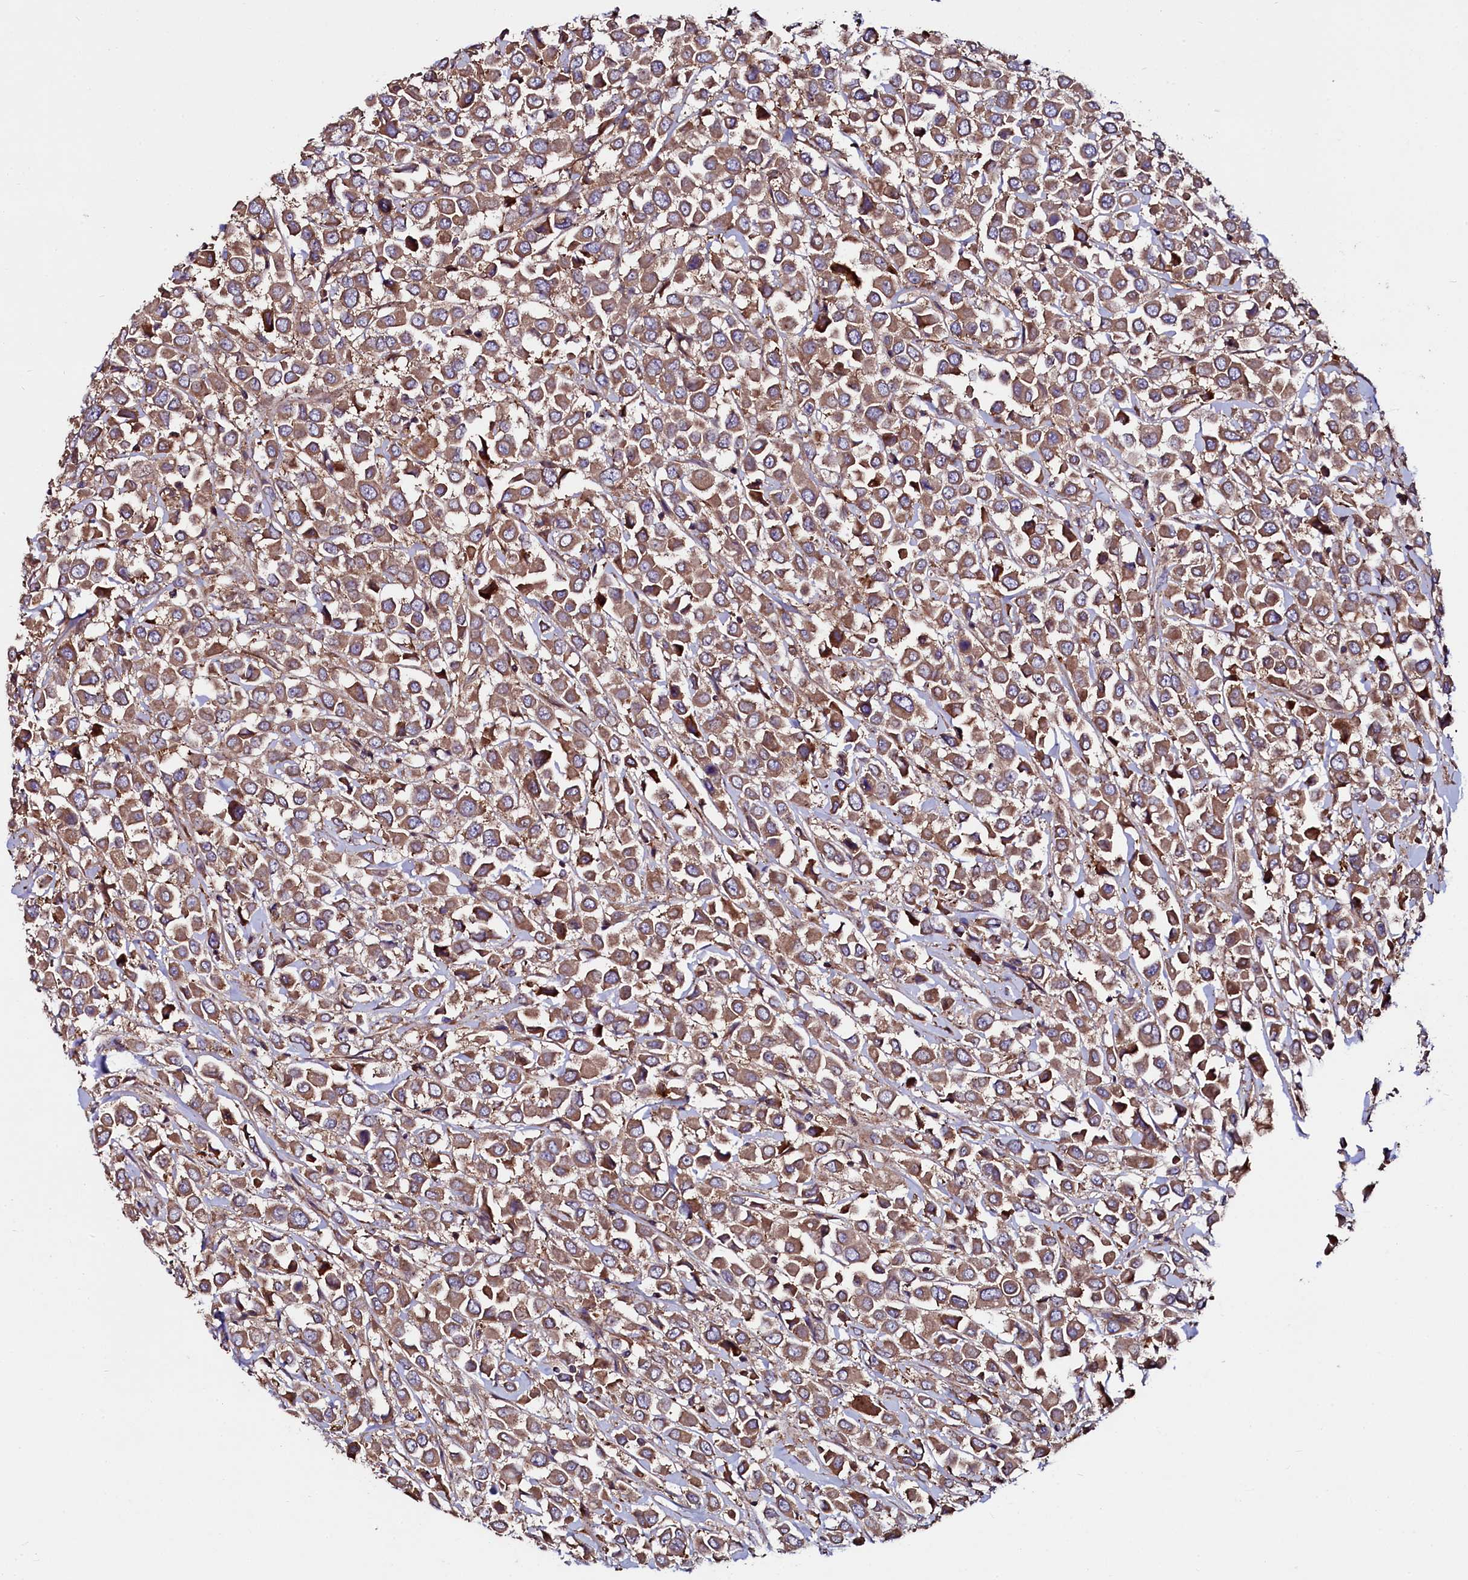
{"staining": {"intensity": "moderate", "quantity": ">75%", "location": "cytoplasmic/membranous"}, "tissue": "breast cancer", "cell_type": "Tumor cells", "image_type": "cancer", "snomed": [{"axis": "morphology", "description": "Duct carcinoma"}, {"axis": "topography", "description": "Breast"}], "caption": "An immunohistochemistry (IHC) photomicrograph of neoplastic tissue is shown. Protein staining in brown labels moderate cytoplasmic/membranous positivity in breast infiltrating ductal carcinoma within tumor cells.", "gene": "USPL1", "patient": {"sex": "female", "age": 61}}